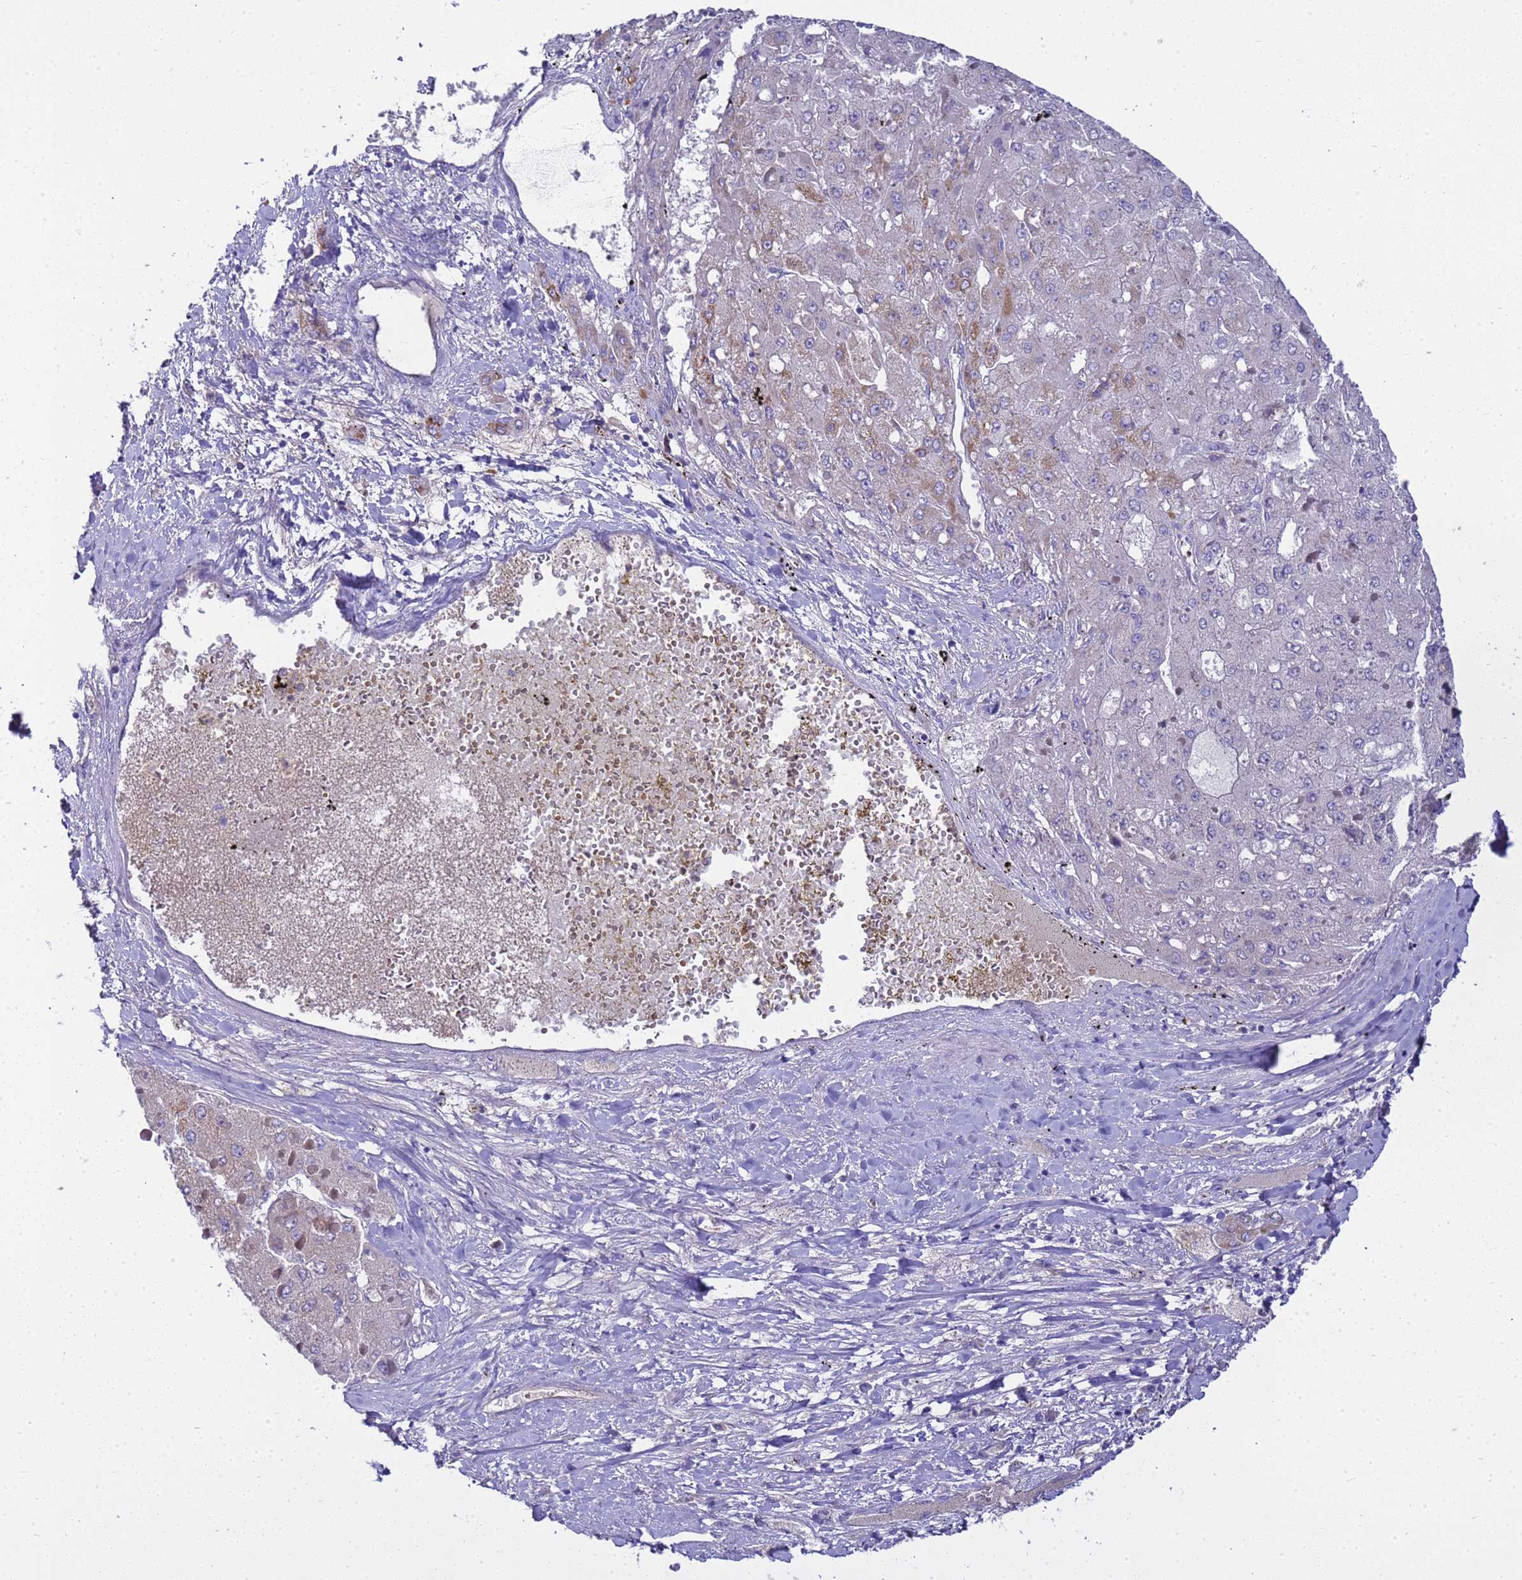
{"staining": {"intensity": "strong", "quantity": "<25%", "location": "cytoplasmic/membranous"}, "tissue": "liver cancer", "cell_type": "Tumor cells", "image_type": "cancer", "snomed": [{"axis": "morphology", "description": "Carcinoma, Hepatocellular, NOS"}, {"axis": "topography", "description": "Liver"}], "caption": "DAB immunohistochemical staining of human liver cancer (hepatocellular carcinoma) shows strong cytoplasmic/membranous protein positivity in approximately <25% of tumor cells. The protein is shown in brown color, while the nuclei are stained blue.", "gene": "RIPPLY2", "patient": {"sex": "female", "age": 73}}